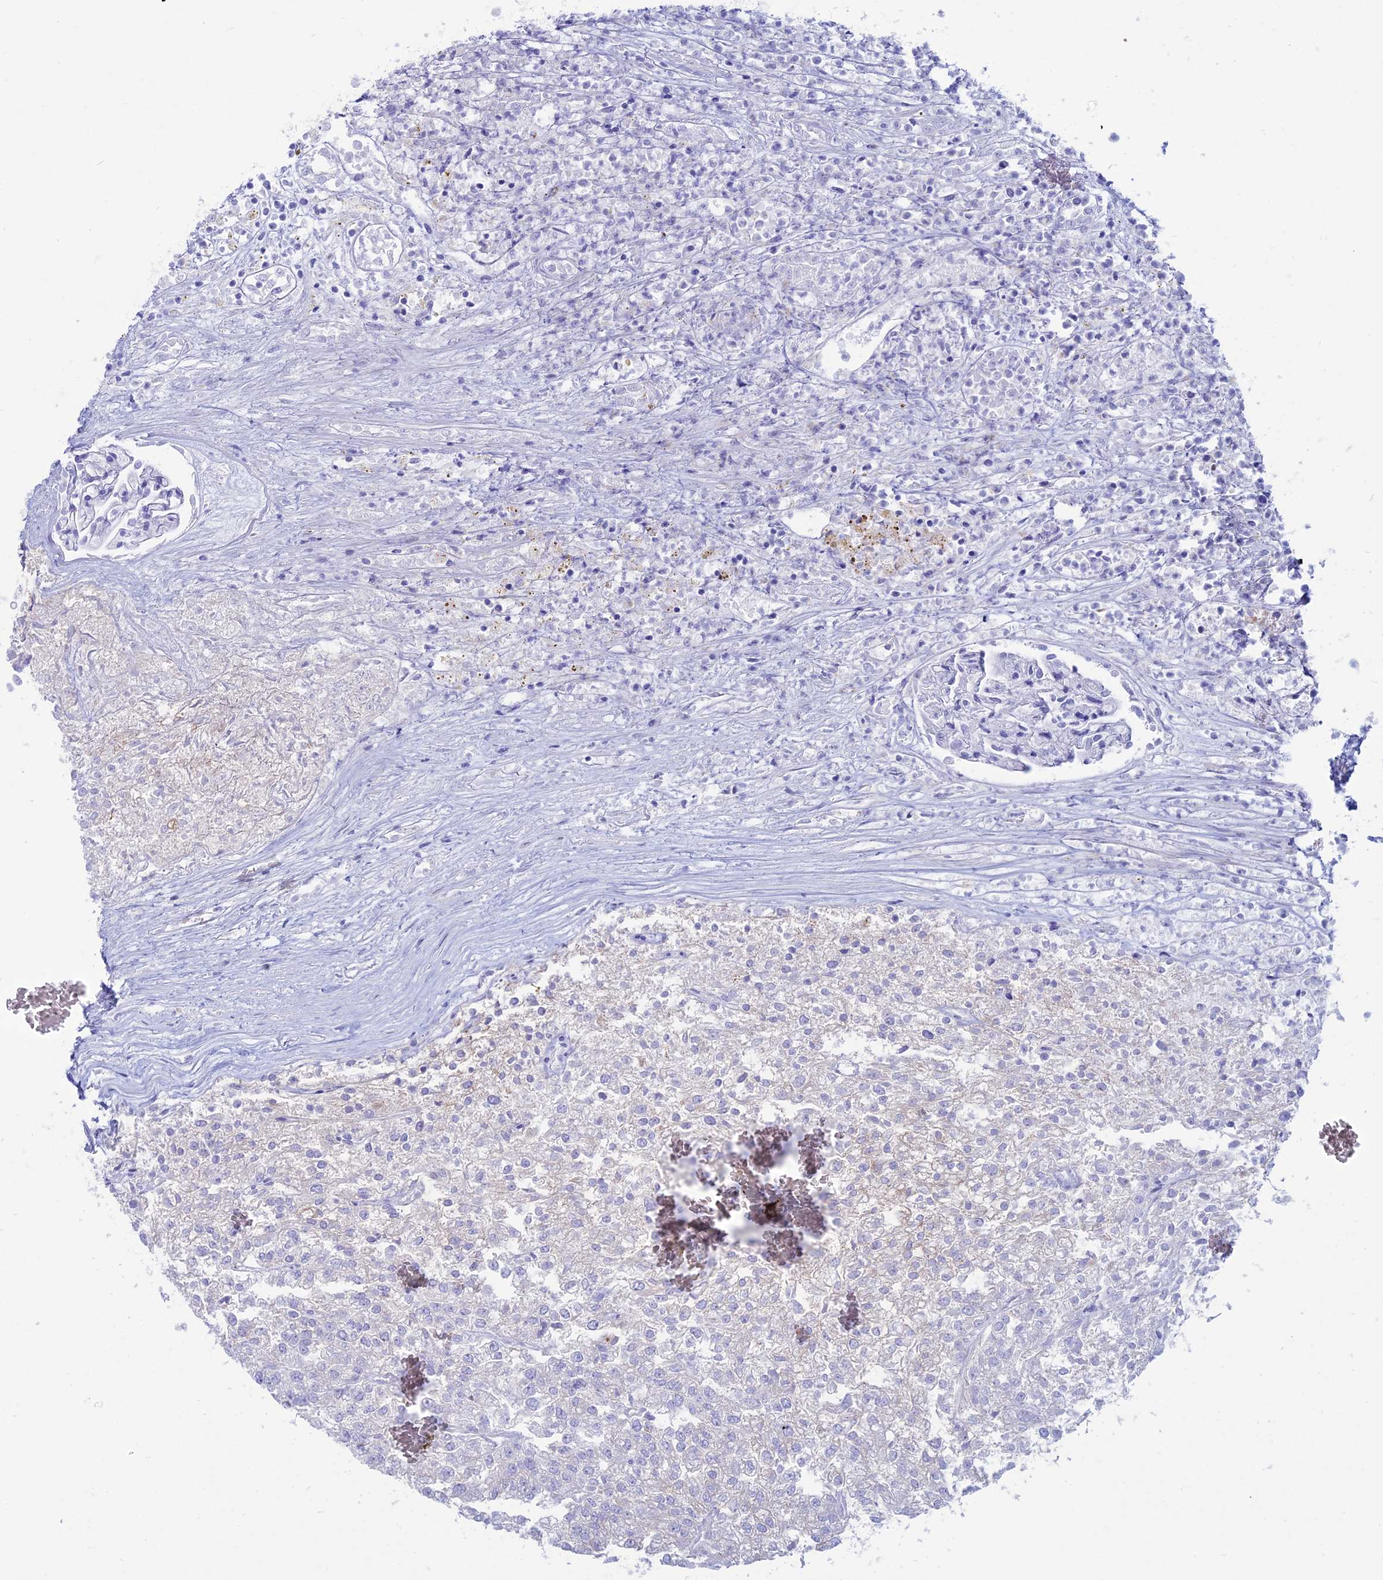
{"staining": {"intensity": "negative", "quantity": "none", "location": "none"}, "tissue": "renal cancer", "cell_type": "Tumor cells", "image_type": "cancer", "snomed": [{"axis": "morphology", "description": "Adenocarcinoma, NOS"}, {"axis": "topography", "description": "Kidney"}], "caption": "Immunohistochemical staining of renal adenocarcinoma exhibits no significant positivity in tumor cells. Brightfield microscopy of immunohistochemistry (IHC) stained with DAB (3,3'-diaminobenzidine) (brown) and hematoxylin (blue), captured at high magnification.", "gene": "OR2AE1", "patient": {"sex": "female", "age": 54}}